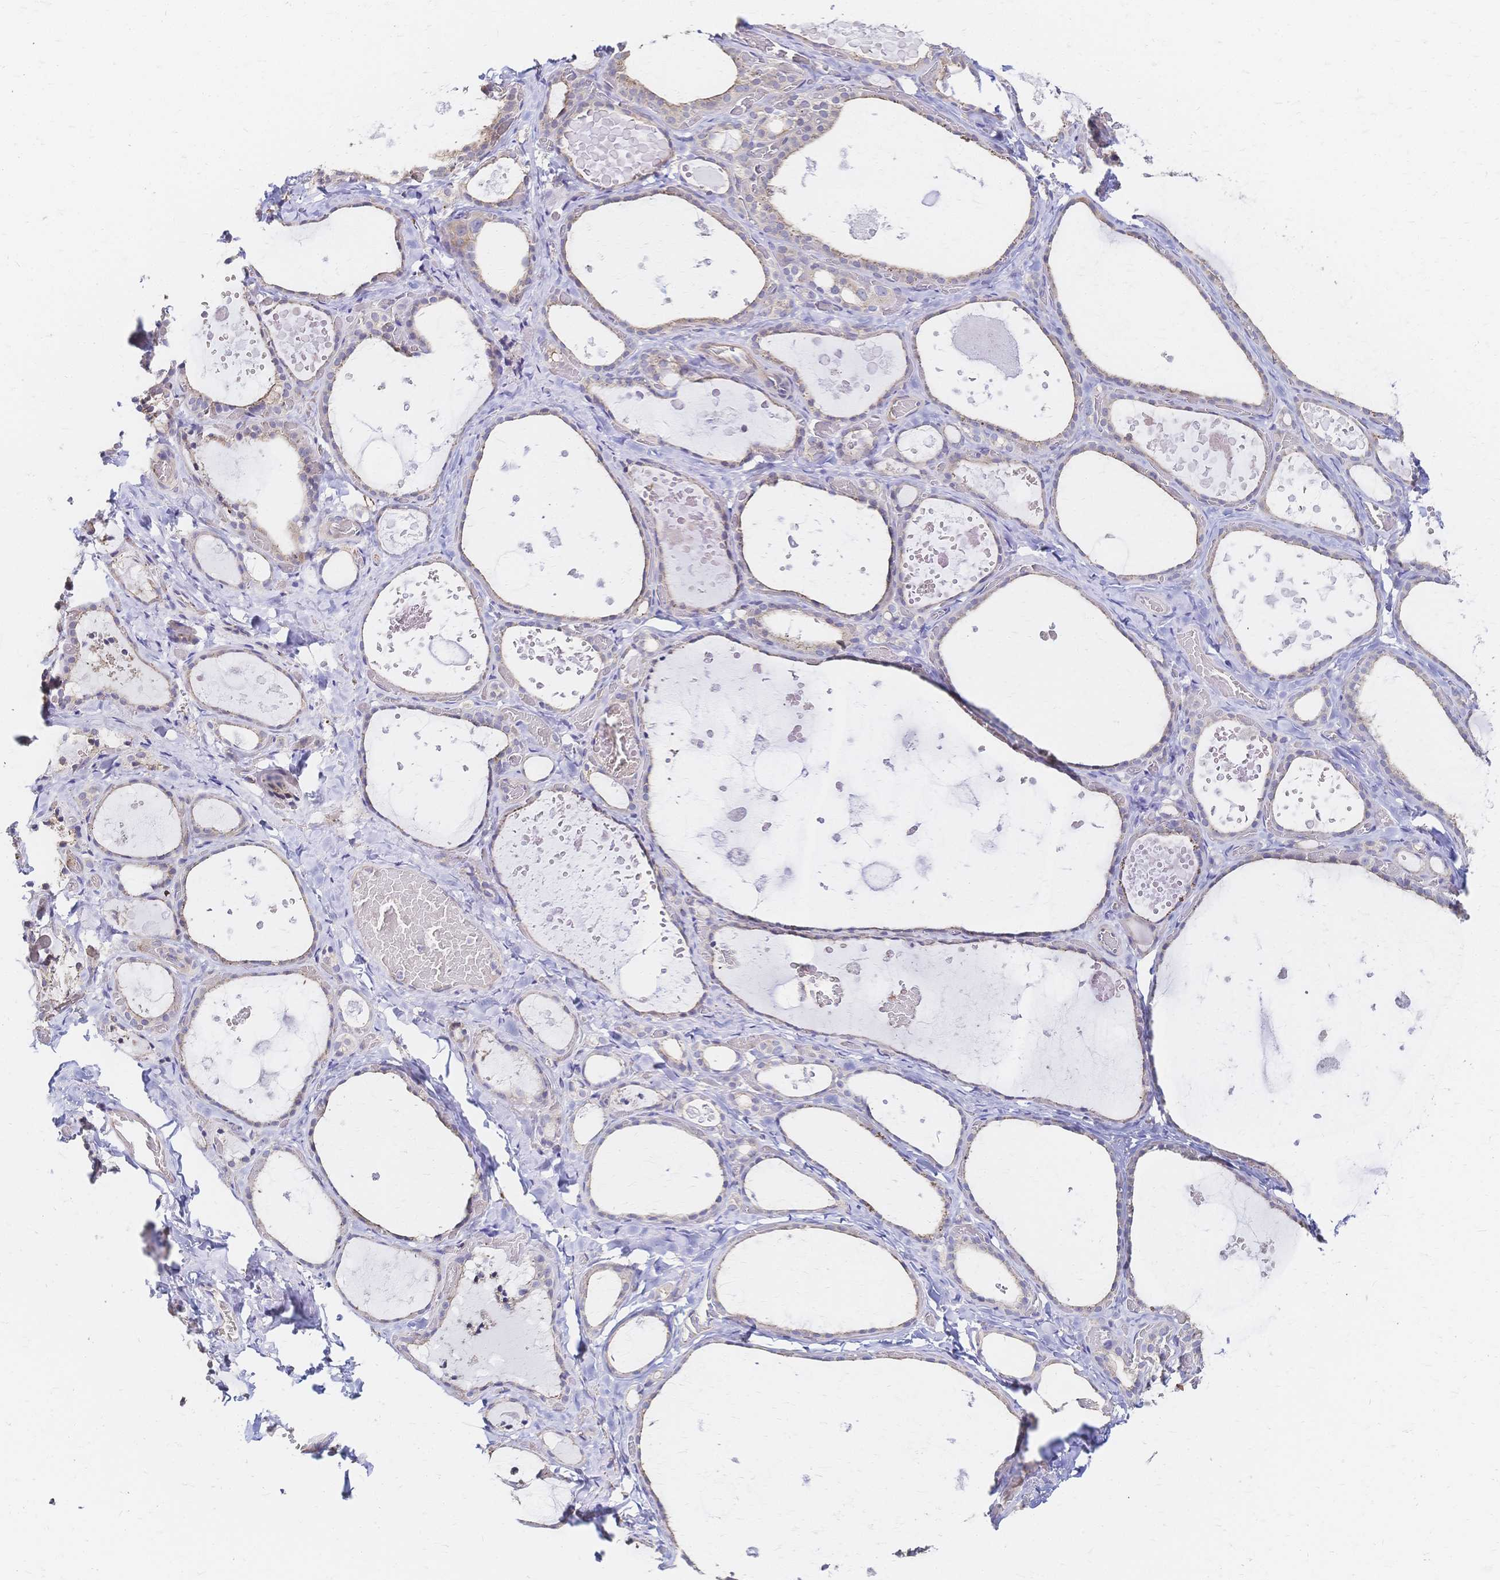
{"staining": {"intensity": "negative", "quantity": "none", "location": "none"}, "tissue": "thyroid gland", "cell_type": "Glandular cells", "image_type": "normal", "snomed": [{"axis": "morphology", "description": "Normal tissue, NOS"}, {"axis": "topography", "description": "Thyroid gland"}], "caption": "High power microscopy image of an immunohistochemistry (IHC) micrograph of benign thyroid gland, revealing no significant positivity in glandular cells.", "gene": "SLC5A1", "patient": {"sex": "female", "age": 56}}